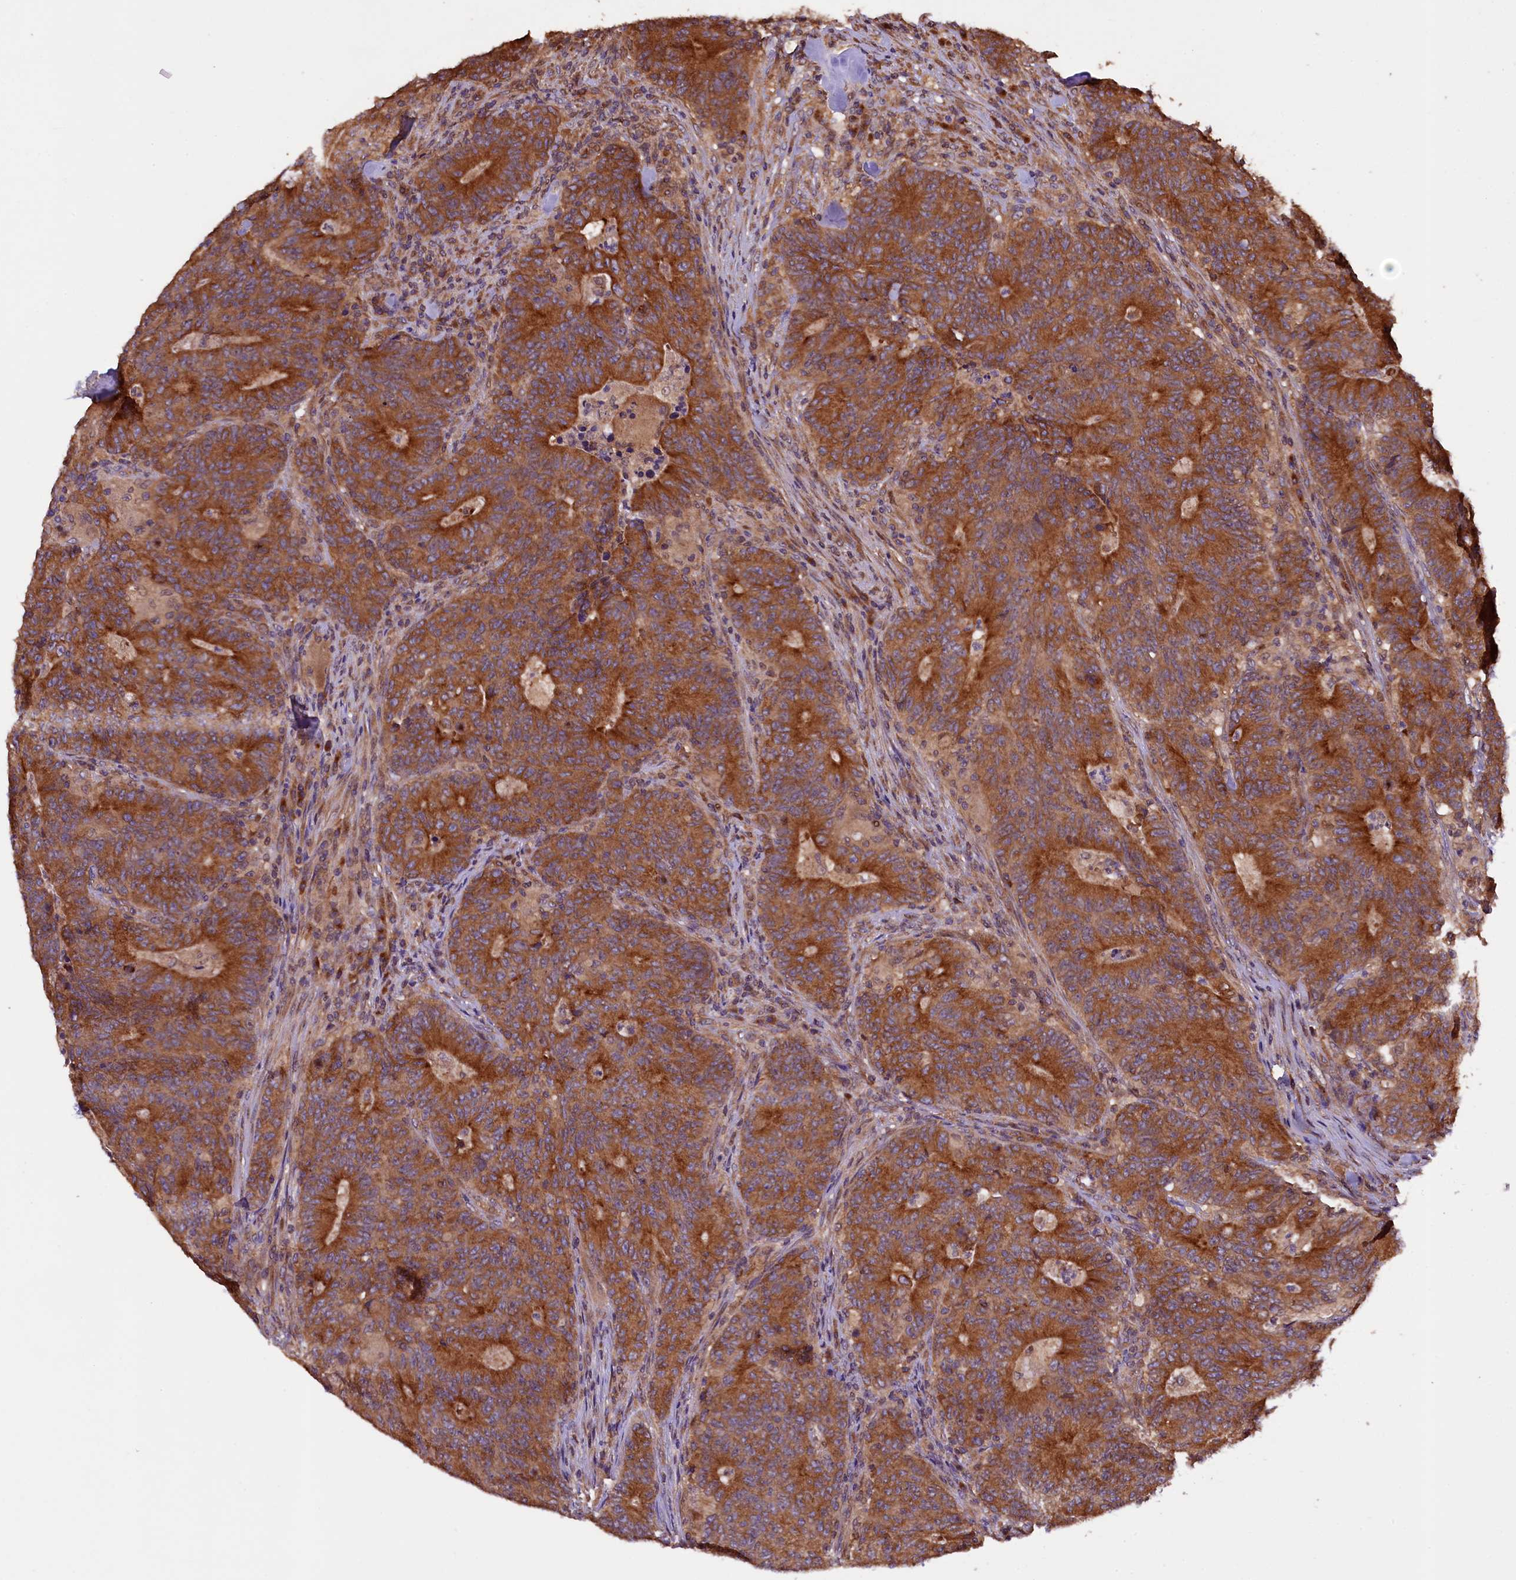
{"staining": {"intensity": "strong", "quantity": ">75%", "location": "cytoplasmic/membranous"}, "tissue": "colorectal cancer", "cell_type": "Tumor cells", "image_type": "cancer", "snomed": [{"axis": "morphology", "description": "Adenocarcinoma, NOS"}, {"axis": "topography", "description": "Colon"}], "caption": "A brown stain labels strong cytoplasmic/membranous staining of a protein in human adenocarcinoma (colorectal) tumor cells.", "gene": "KLC2", "patient": {"sex": "female", "age": 75}}